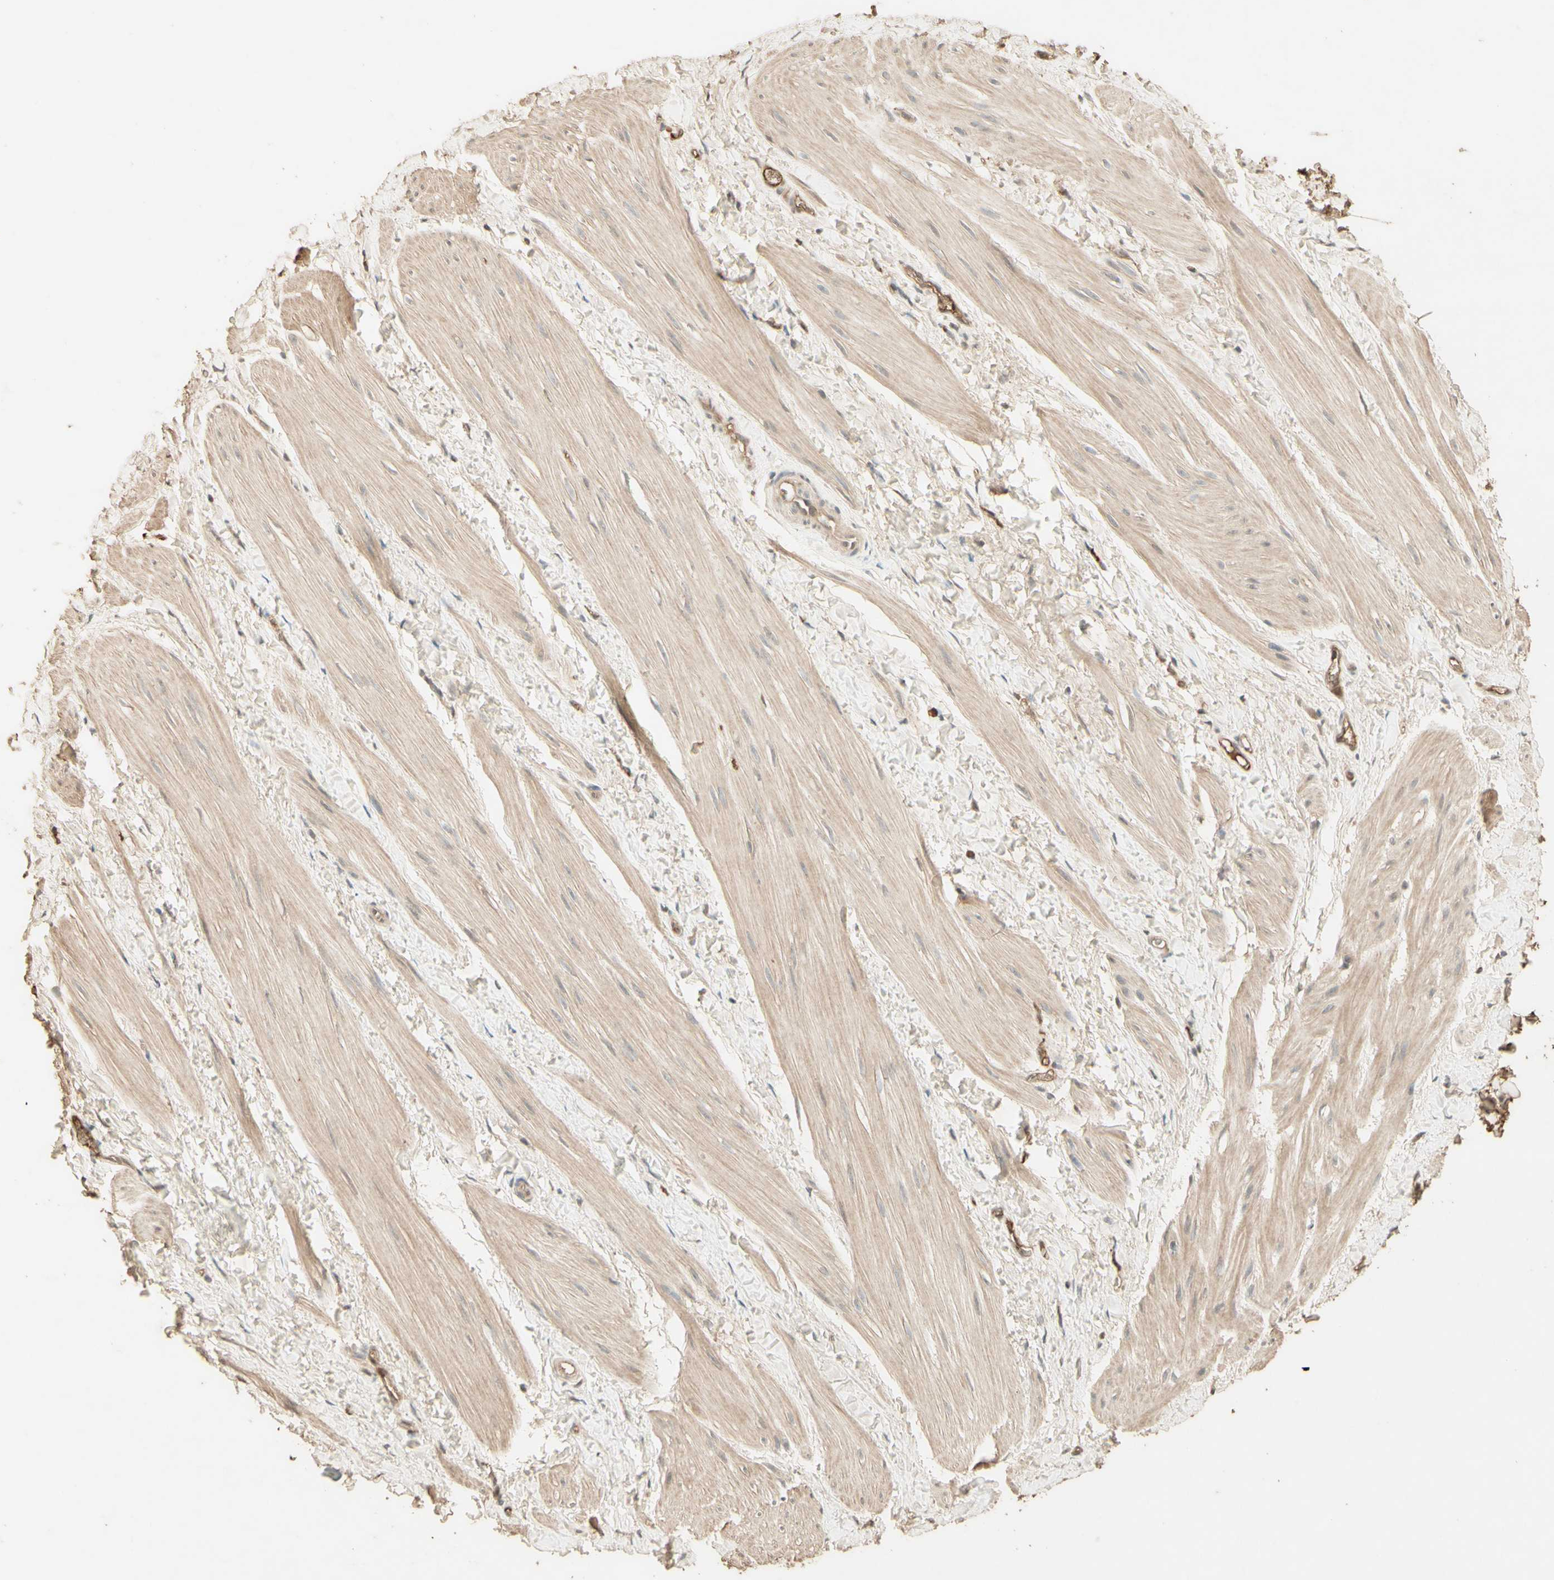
{"staining": {"intensity": "weak", "quantity": ">75%", "location": "cytoplasmic/membranous"}, "tissue": "smooth muscle", "cell_type": "Smooth muscle cells", "image_type": "normal", "snomed": [{"axis": "morphology", "description": "Normal tissue, NOS"}, {"axis": "topography", "description": "Smooth muscle"}], "caption": "Immunohistochemistry (DAB) staining of unremarkable smooth muscle displays weak cytoplasmic/membranous protein positivity in about >75% of smooth muscle cells. The staining was performed using DAB (3,3'-diaminobenzidine), with brown indicating positive protein expression. Nuclei are stained blue with hematoxylin.", "gene": "SMAD9", "patient": {"sex": "male", "age": 16}}